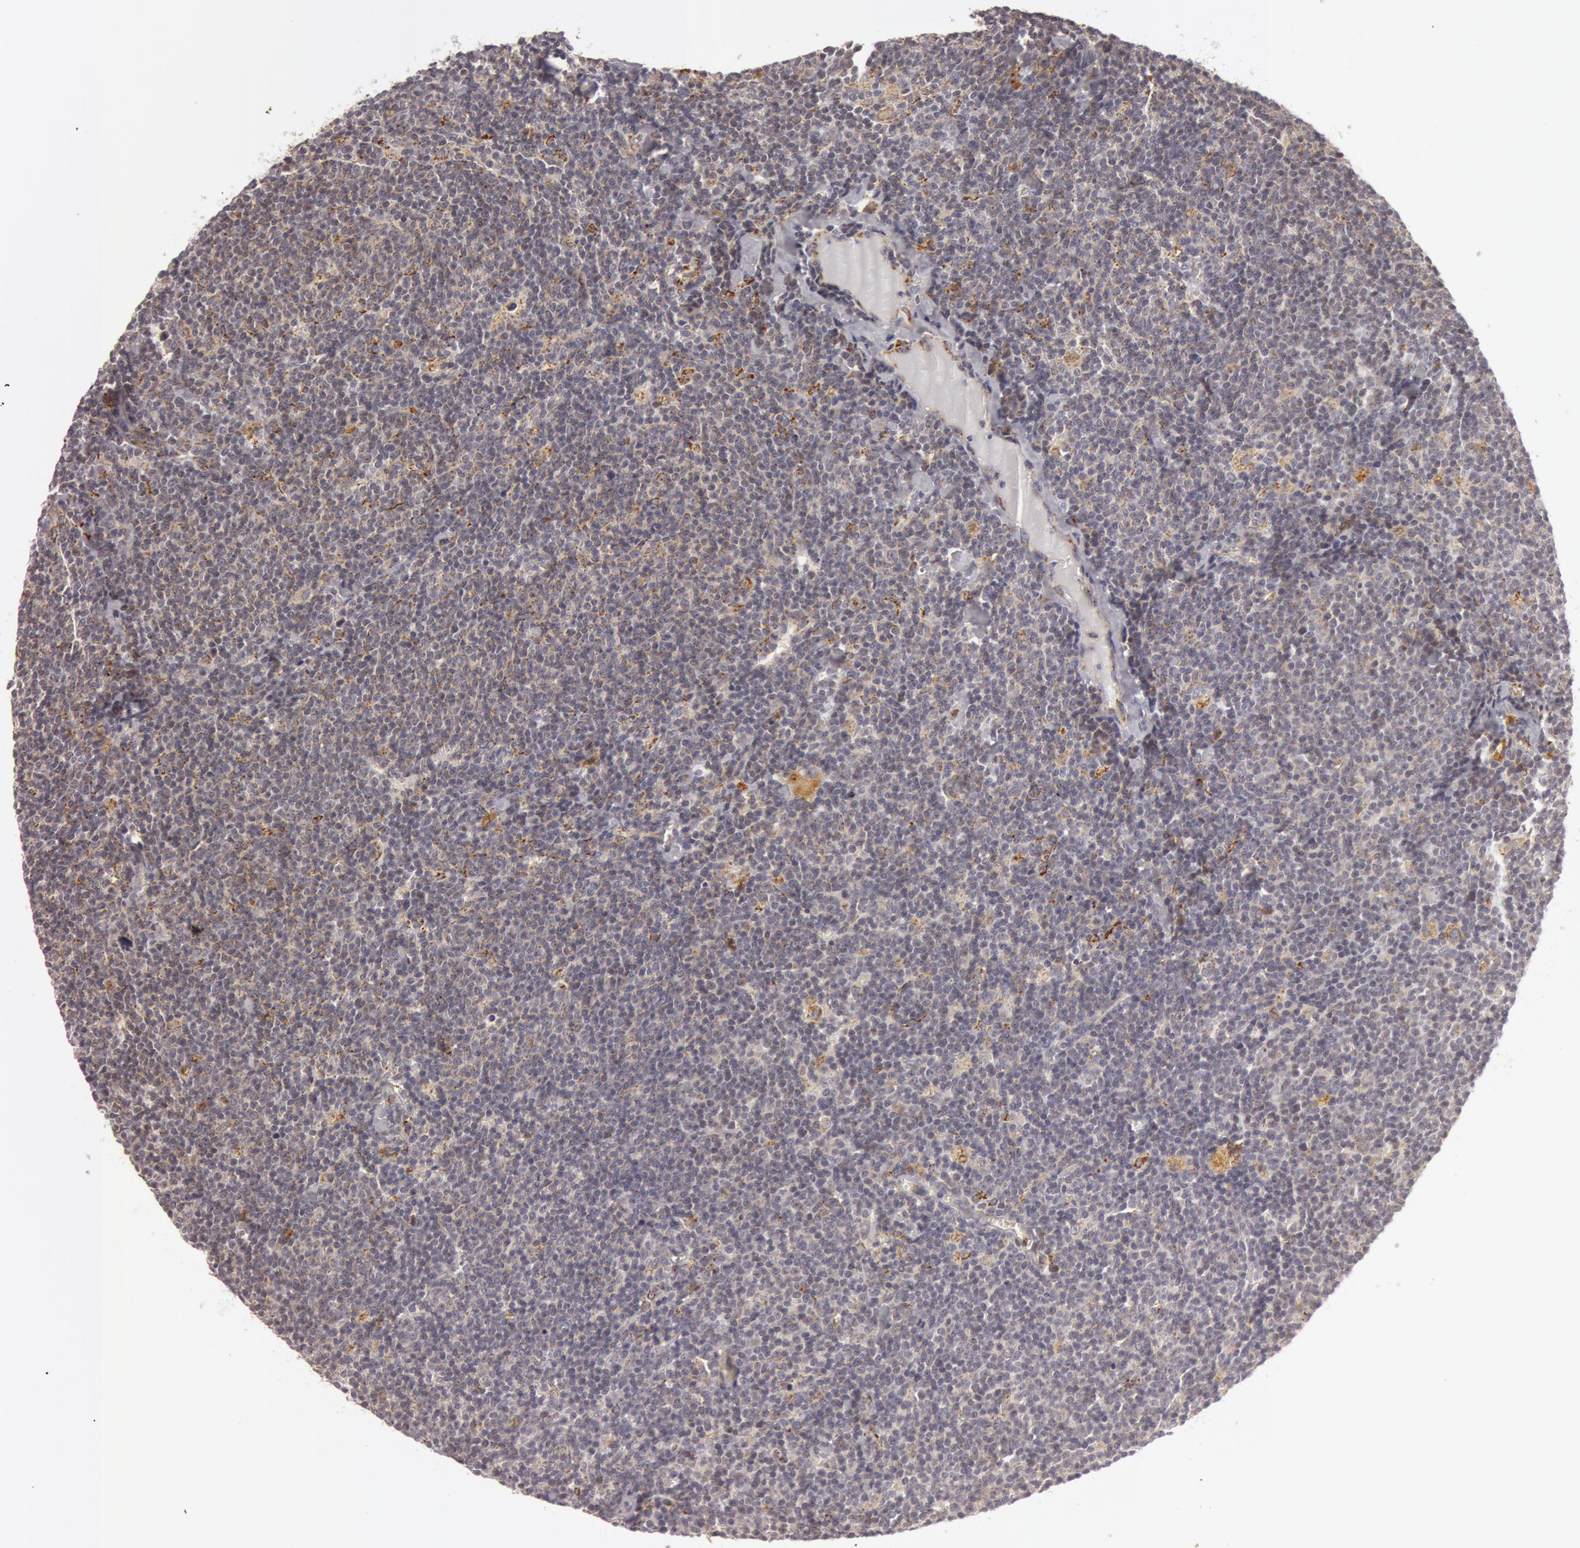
{"staining": {"intensity": "moderate", "quantity": ">75%", "location": "cytoplasmic/membranous"}, "tissue": "lymphoma", "cell_type": "Tumor cells", "image_type": "cancer", "snomed": [{"axis": "morphology", "description": "Malignant lymphoma, non-Hodgkin's type, Low grade"}, {"axis": "topography", "description": "Lymph node"}], "caption": "Low-grade malignant lymphoma, non-Hodgkin's type tissue shows moderate cytoplasmic/membranous staining in approximately >75% of tumor cells", "gene": "C7", "patient": {"sex": "male", "age": 65}}